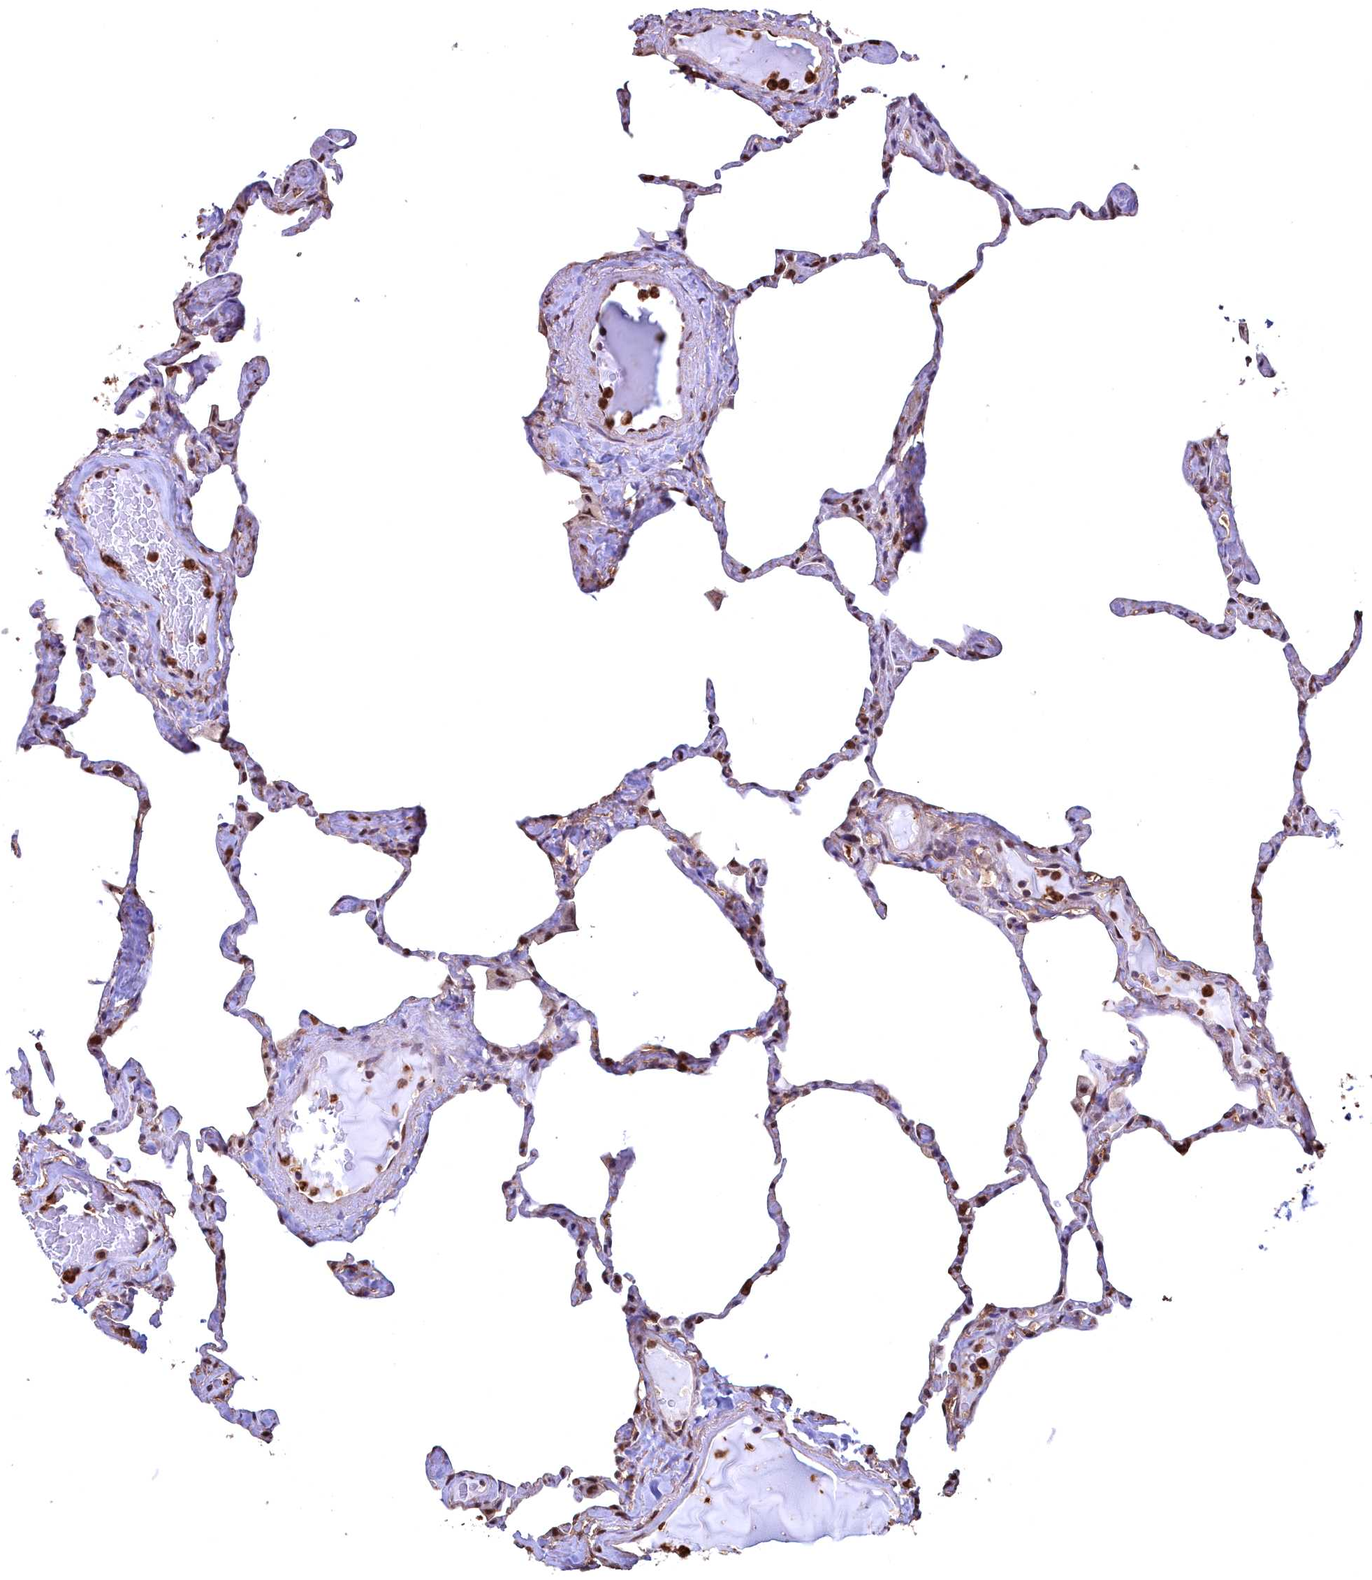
{"staining": {"intensity": "moderate", "quantity": "<25%", "location": "cytoplasmic/membranous,nuclear"}, "tissue": "lung", "cell_type": "Alveolar cells", "image_type": "normal", "snomed": [{"axis": "morphology", "description": "Normal tissue, NOS"}, {"axis": "topography", "description": "Lung"}], "caption": "Protein expression analysis of benign human lung reveals moderate cytoplasmic/membranous,nuclear positivity in about <25% of alveolar cells. The protein of interest is shown in brown color, while the nuclei are stained blue.", "gene": "GAPDH", "patient": {"sex": "male", "age": 65}}